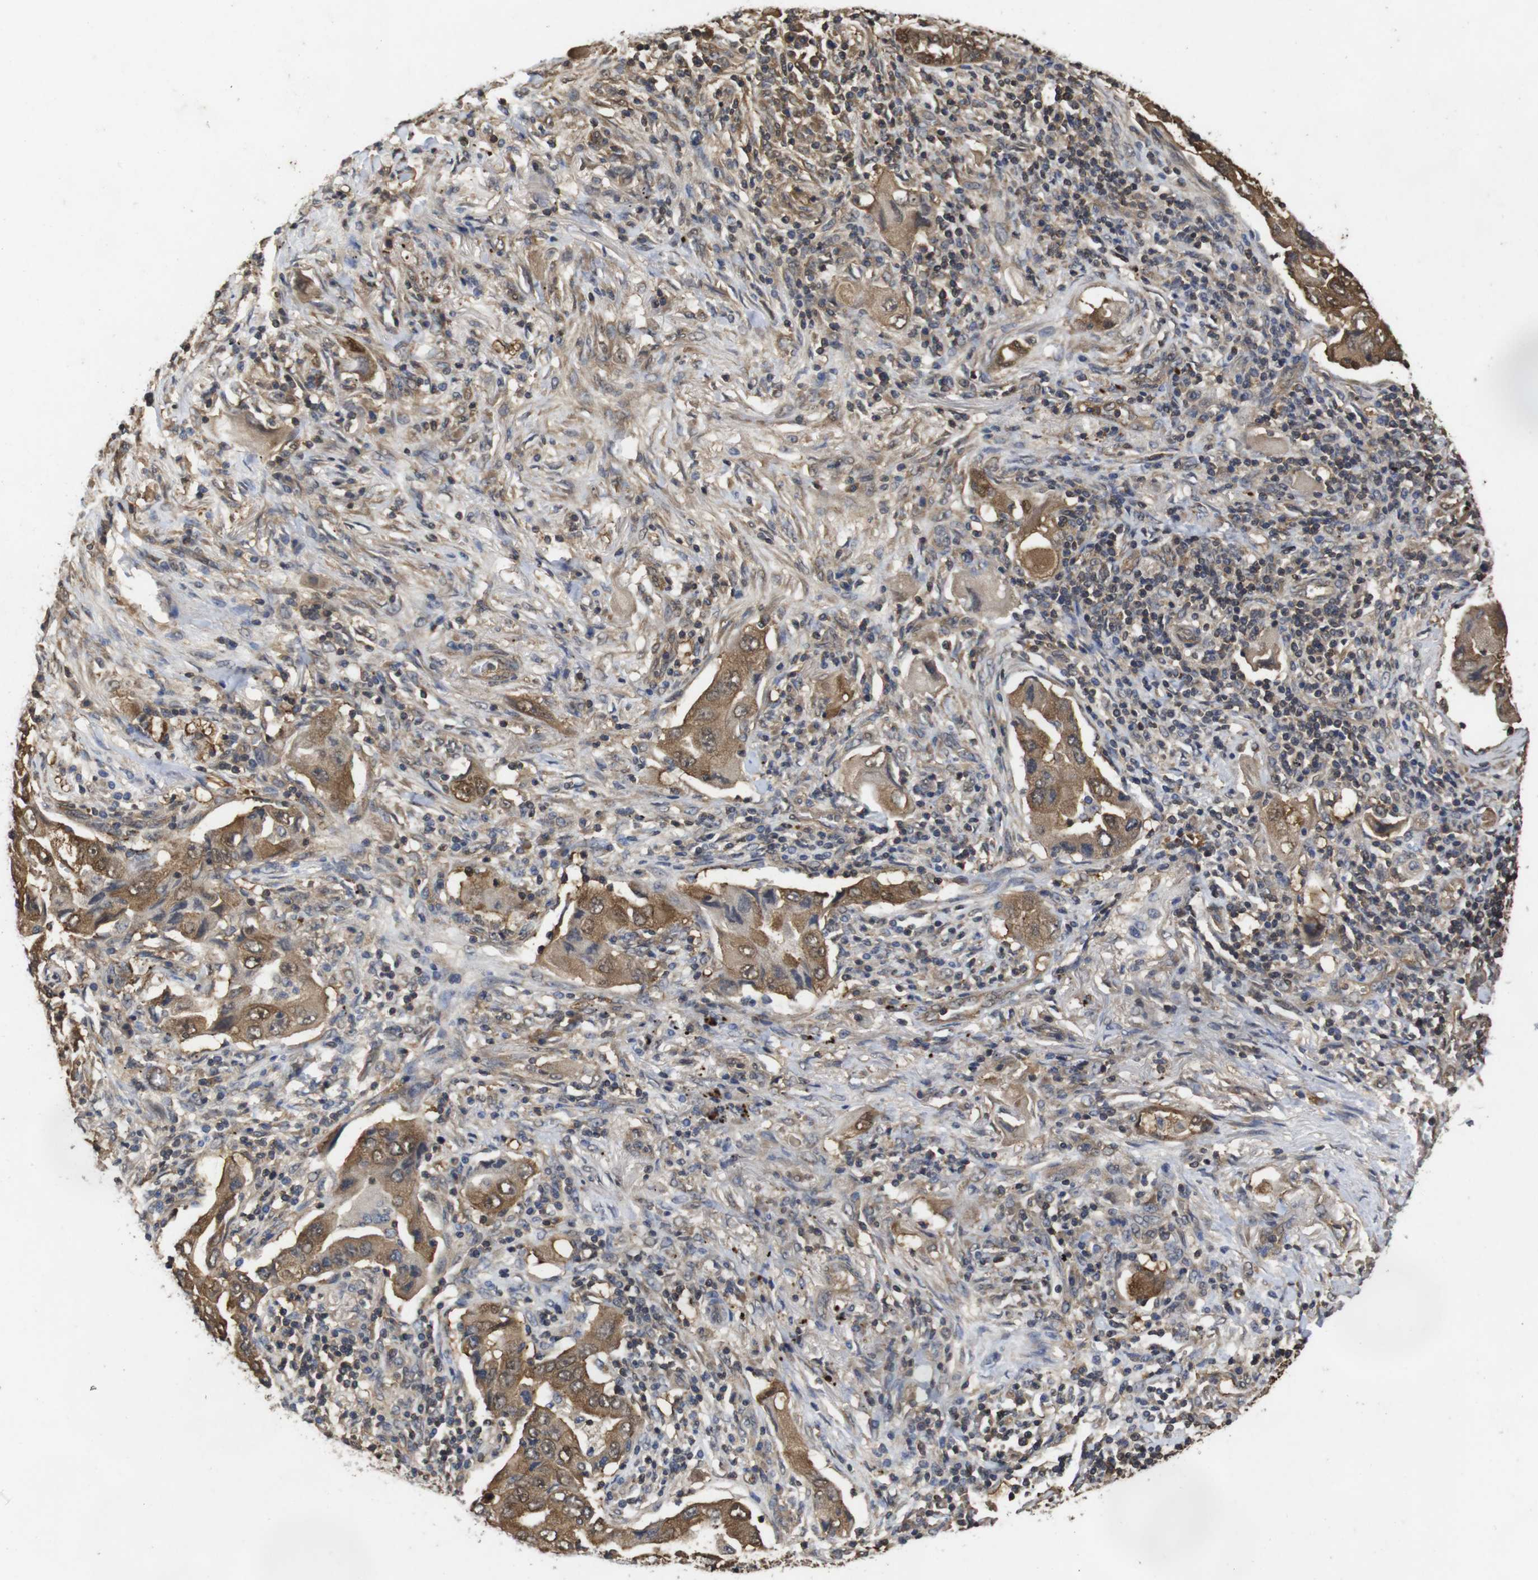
{"staining": {"intensity": "moderate", "quantity": ">75%", "location": "cytoplasmic/membranous,nuclear"}, "tissue": "lung cancer", "cell_type": "Tumor cells", "image_type": "cancer", "snomed": [{"axis": "morphology", "description": "Adenocarcinoma, NOS"}, {"axis": "topography", "description": "Lung"}], "caption": "Lung cancer (adenocarcinoma) stained with IHC displays moderate cytoplasmic/membranous and nuclear staining in about >75% of tumor cells. (IHC, brightfield microscopy, high magnification).", "gene": "SUMO3", "patient": {"sex": "female", "age": 65}}